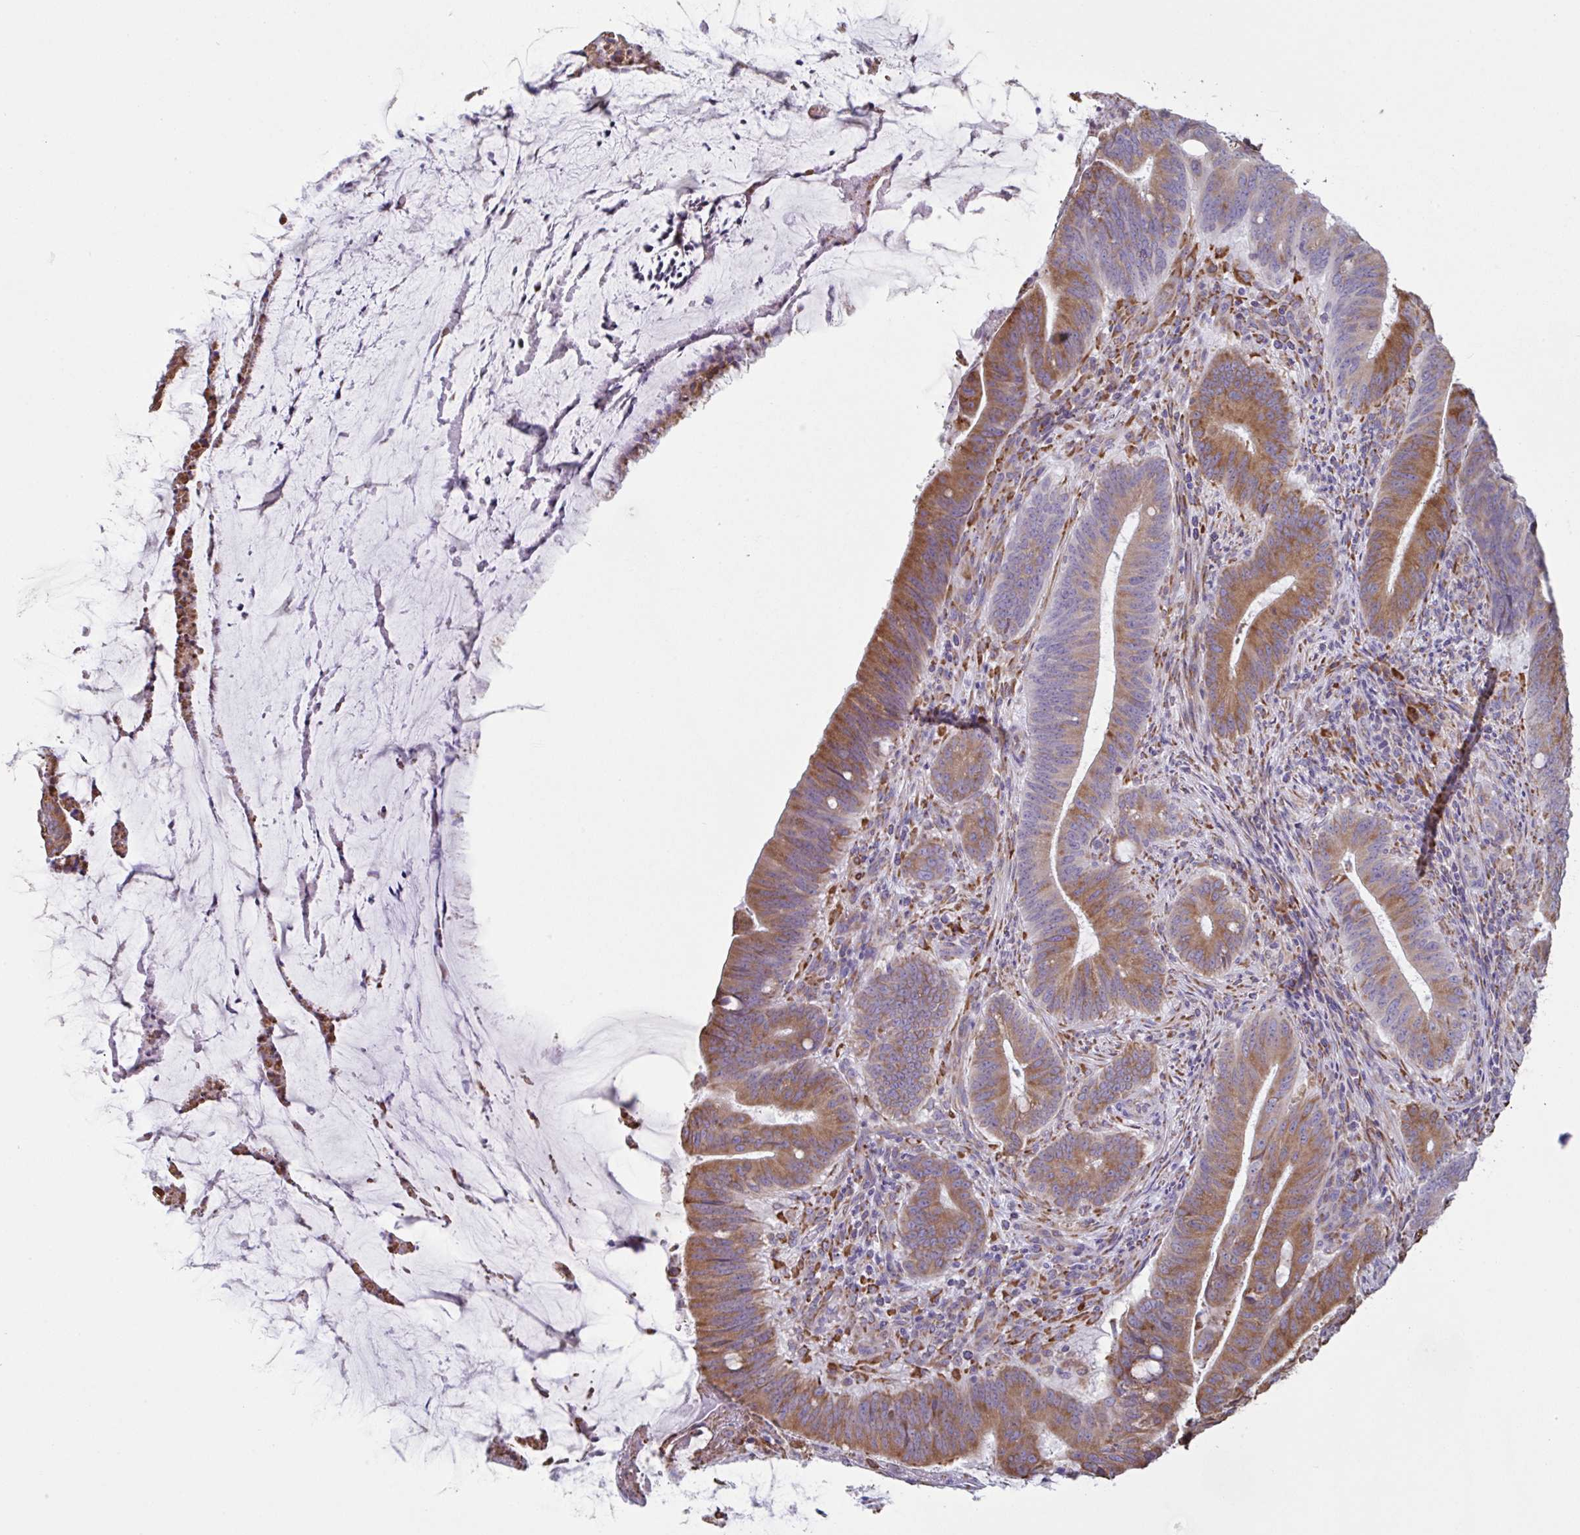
{"staining": {"intensity": "moderate", "quantity": ">75%", "location": "cytoplasmic/membranous"}, "tissue": "colorectal cancer", "cell_type": "Tumor cells", "image_type": "cancer", "snomed": [{"axis": "morphology", "description": "Adenocarcinoma, NOS"}, {"axis": "topography", "description": "Colon"}], "caption": "Immunohistochemical staining of human colorectal cancer demonstrates medium levels of moderate cytoplasmic/membranous positivity in about >75% of tumor cells. (IHC, brightfield microscopy, high magnification).", "gene": "DOK4", "patient": {"sex": "female", "age": 43}}